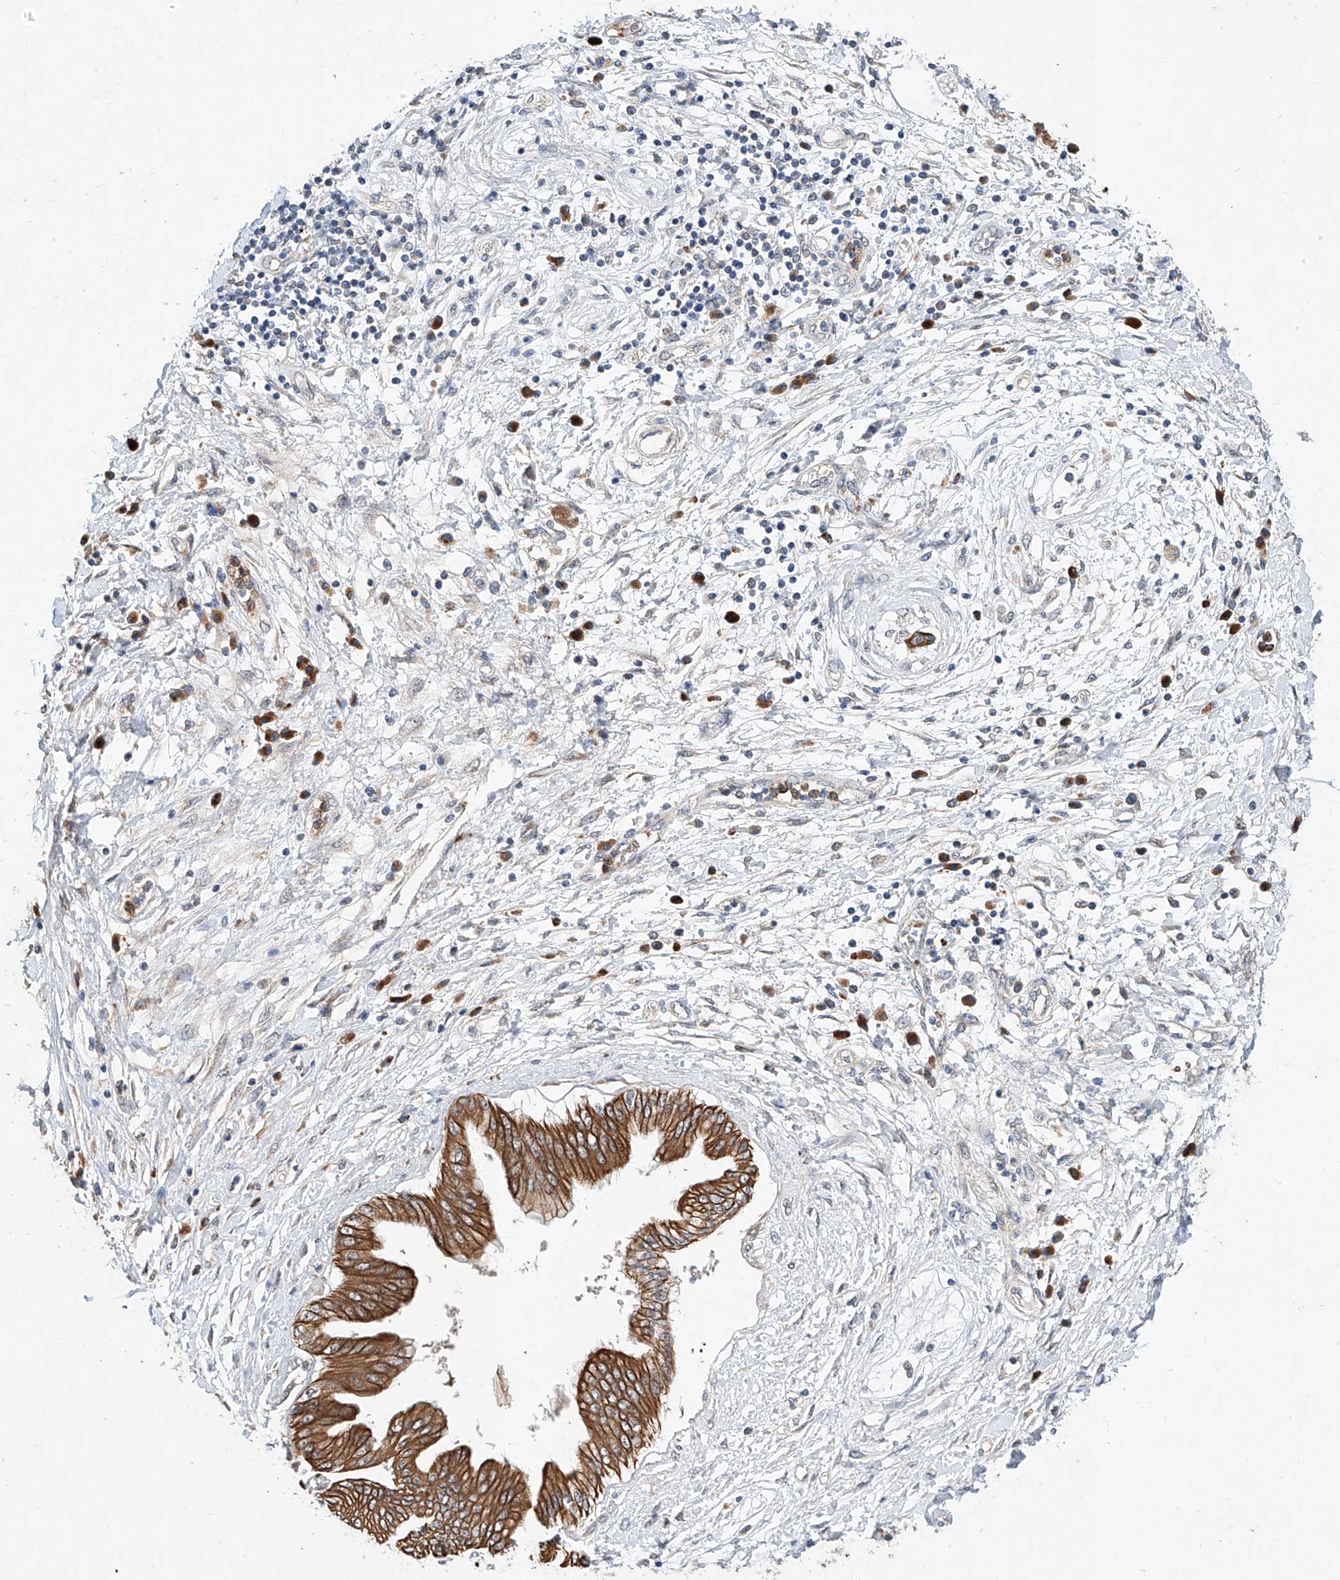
{"staining": {"intensity": "strong", "quantity": ">75%", "location": "cytoplasmic/membranous"}, "tissue": "pancreatic cancer", "cell_type": "Tumor cells", "image_type": "cancer", "snomed": [{"axis": "morphology", "description": "Adenocarcinoma, NOS"}, {"axis": "topography", "description": "Pancreas"}], "caption": "Protein analysis of pancreatic adenocarcinoma tissue shows strong cytoplasmic/membranous positivity in about >75% of tumor cells.", "gene": "MFSD4B", "patient": {"sex": "female", "age": 56}}